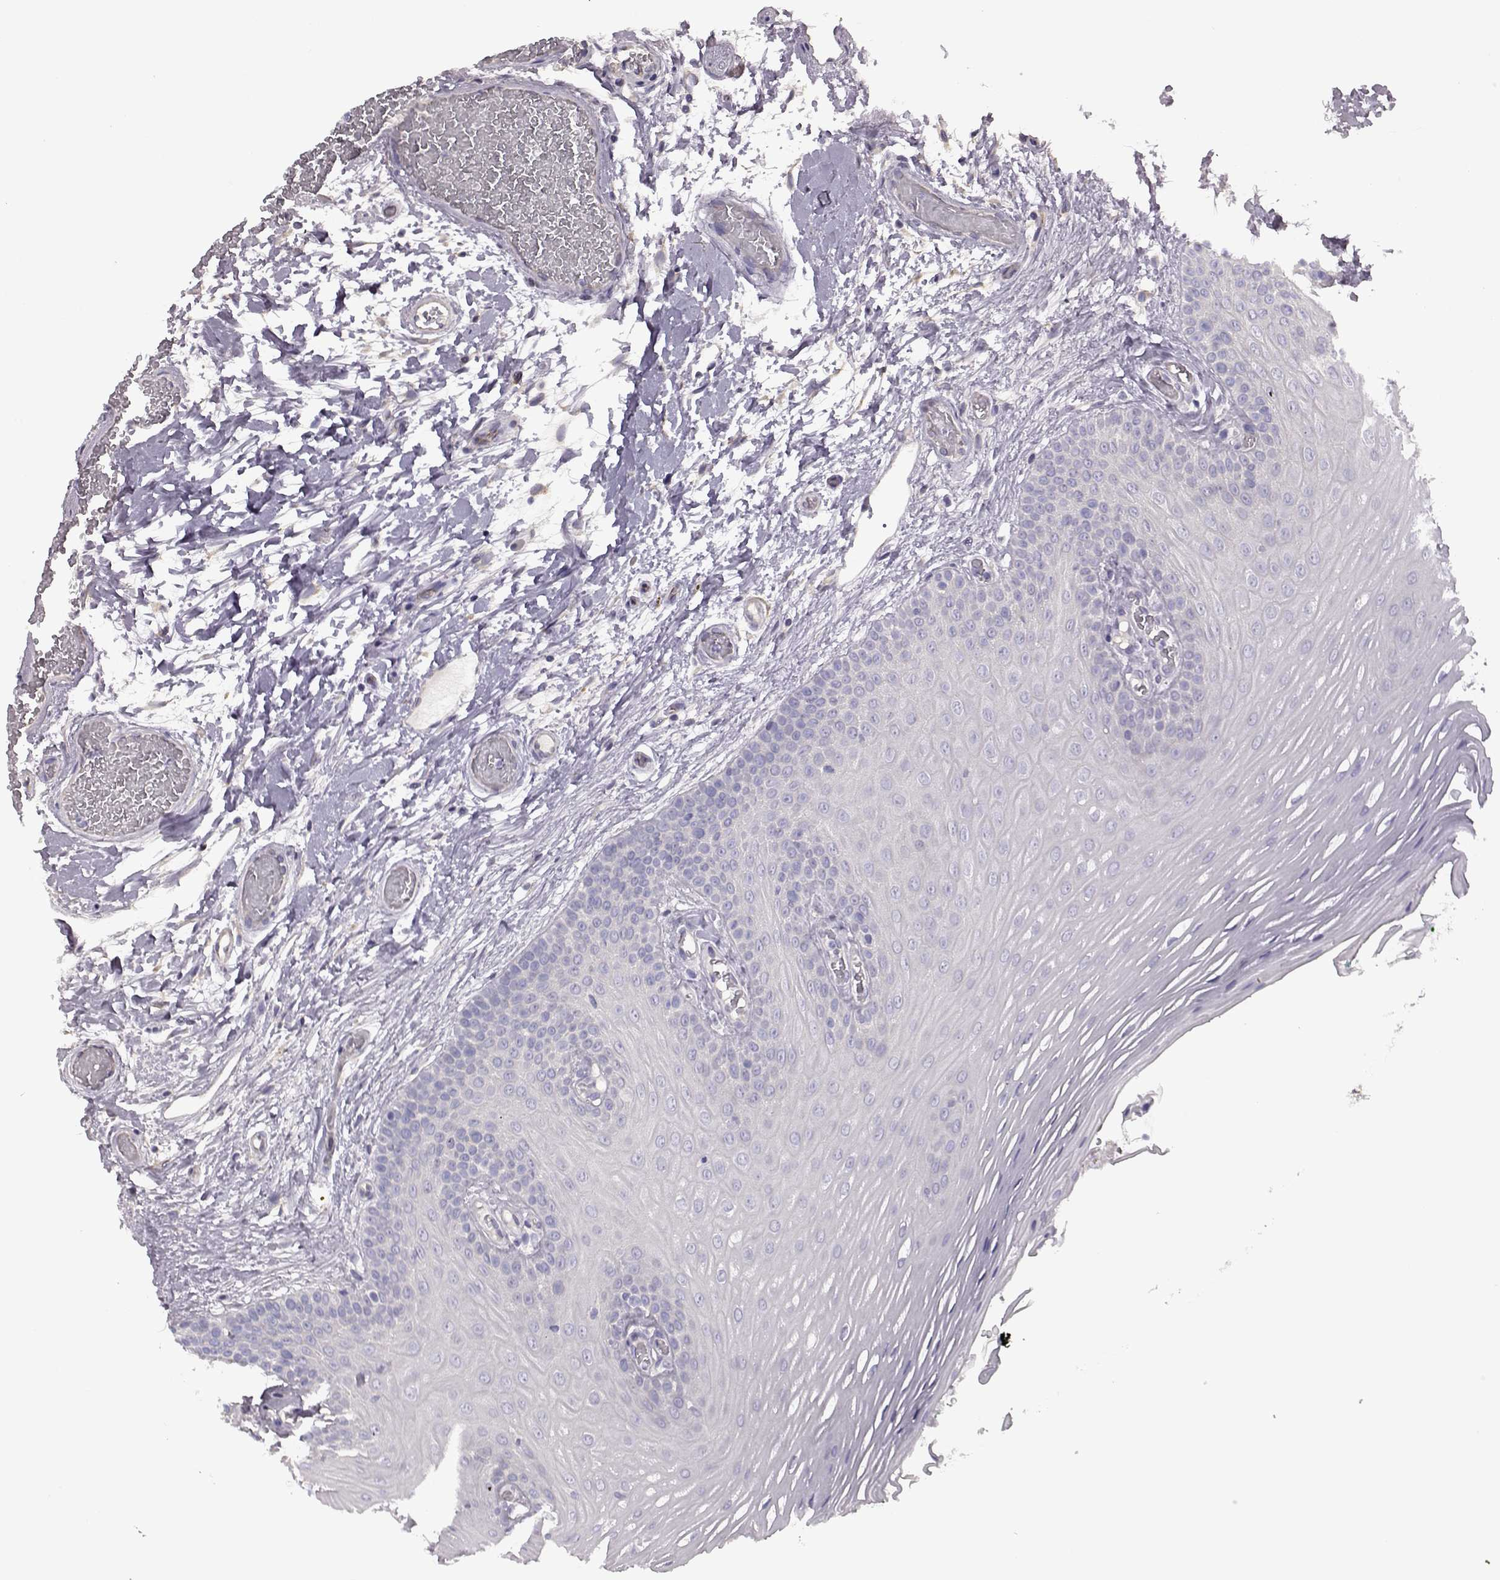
{"staining": {"intensity": "negative", "quantity": "none", "location": "none"}, "tissue": "oral mucosa", "cell_type": "Squamous epithelial cells", "image_type": "normal", "snomed": [{"axis": "morphology", "description": "Normal tissue, NOS"}, {"axis": "morphology", "description": "Squamous cell carcinoma, NOS"}, {"axis": "topography", "description": "Oral tissue"}, {"axis": "topography", "description": "Head-Neck"}], "caption": "The micrograph displays no staining of squamous epithelial cells in normal oral mucosa.", "gene": "EDDM3B", "patient": {"sex": "male", "age": 78}}